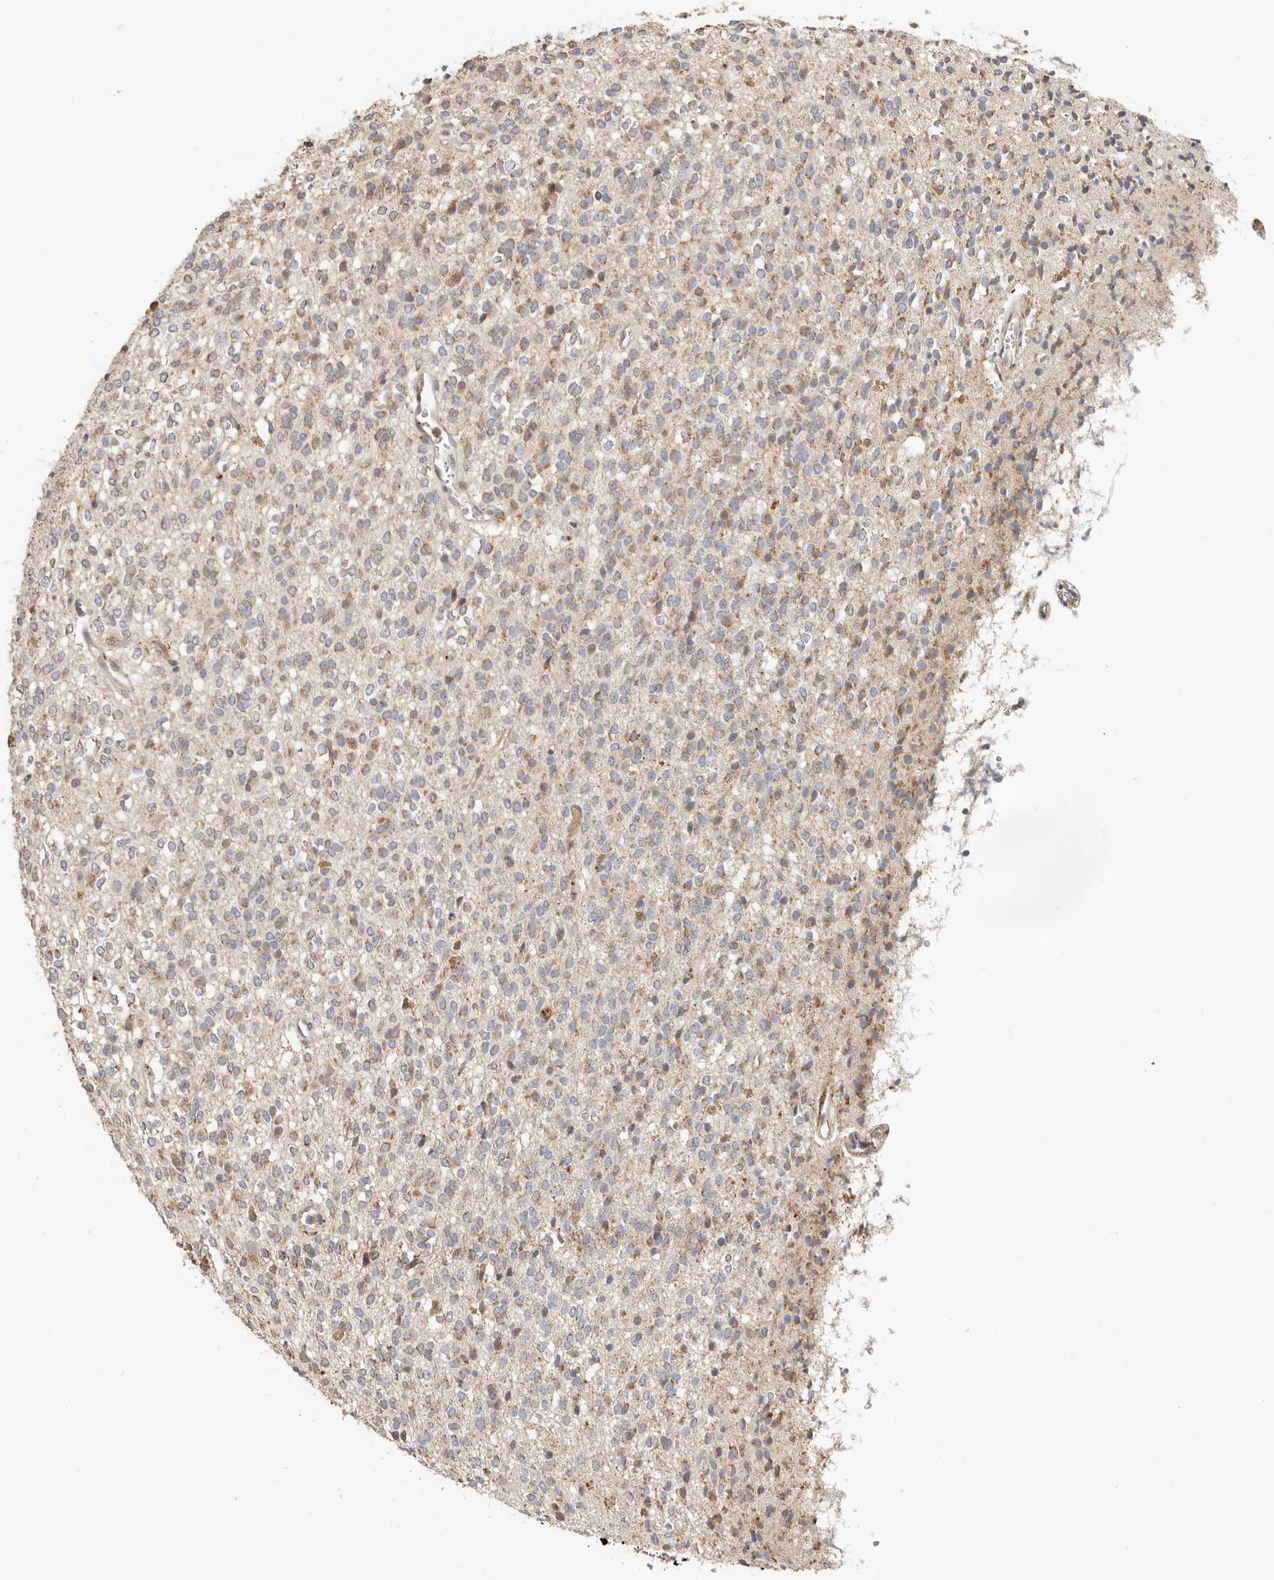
{"staining": {"intensity": "weak", "quantity": "25%-75%", "location": "cytoplasmic/membranous"}, "tissue": "glioma", "cell_type": "Tumor cells", "image_type": "cancer", "snomed": [{"axis": "morphology", "description": "Glioma, malignant, High grade"}, {"axis": "topography", "description": "Brain"}], "caption": "Immunohistochemical staining of human glioma reveals low levels of weak cytoplasmic/membranous staining in approximately 25%-75% of tumor cells.", "gene": "ZRANB1", "patient": {"sex": "male", "age": 34}}